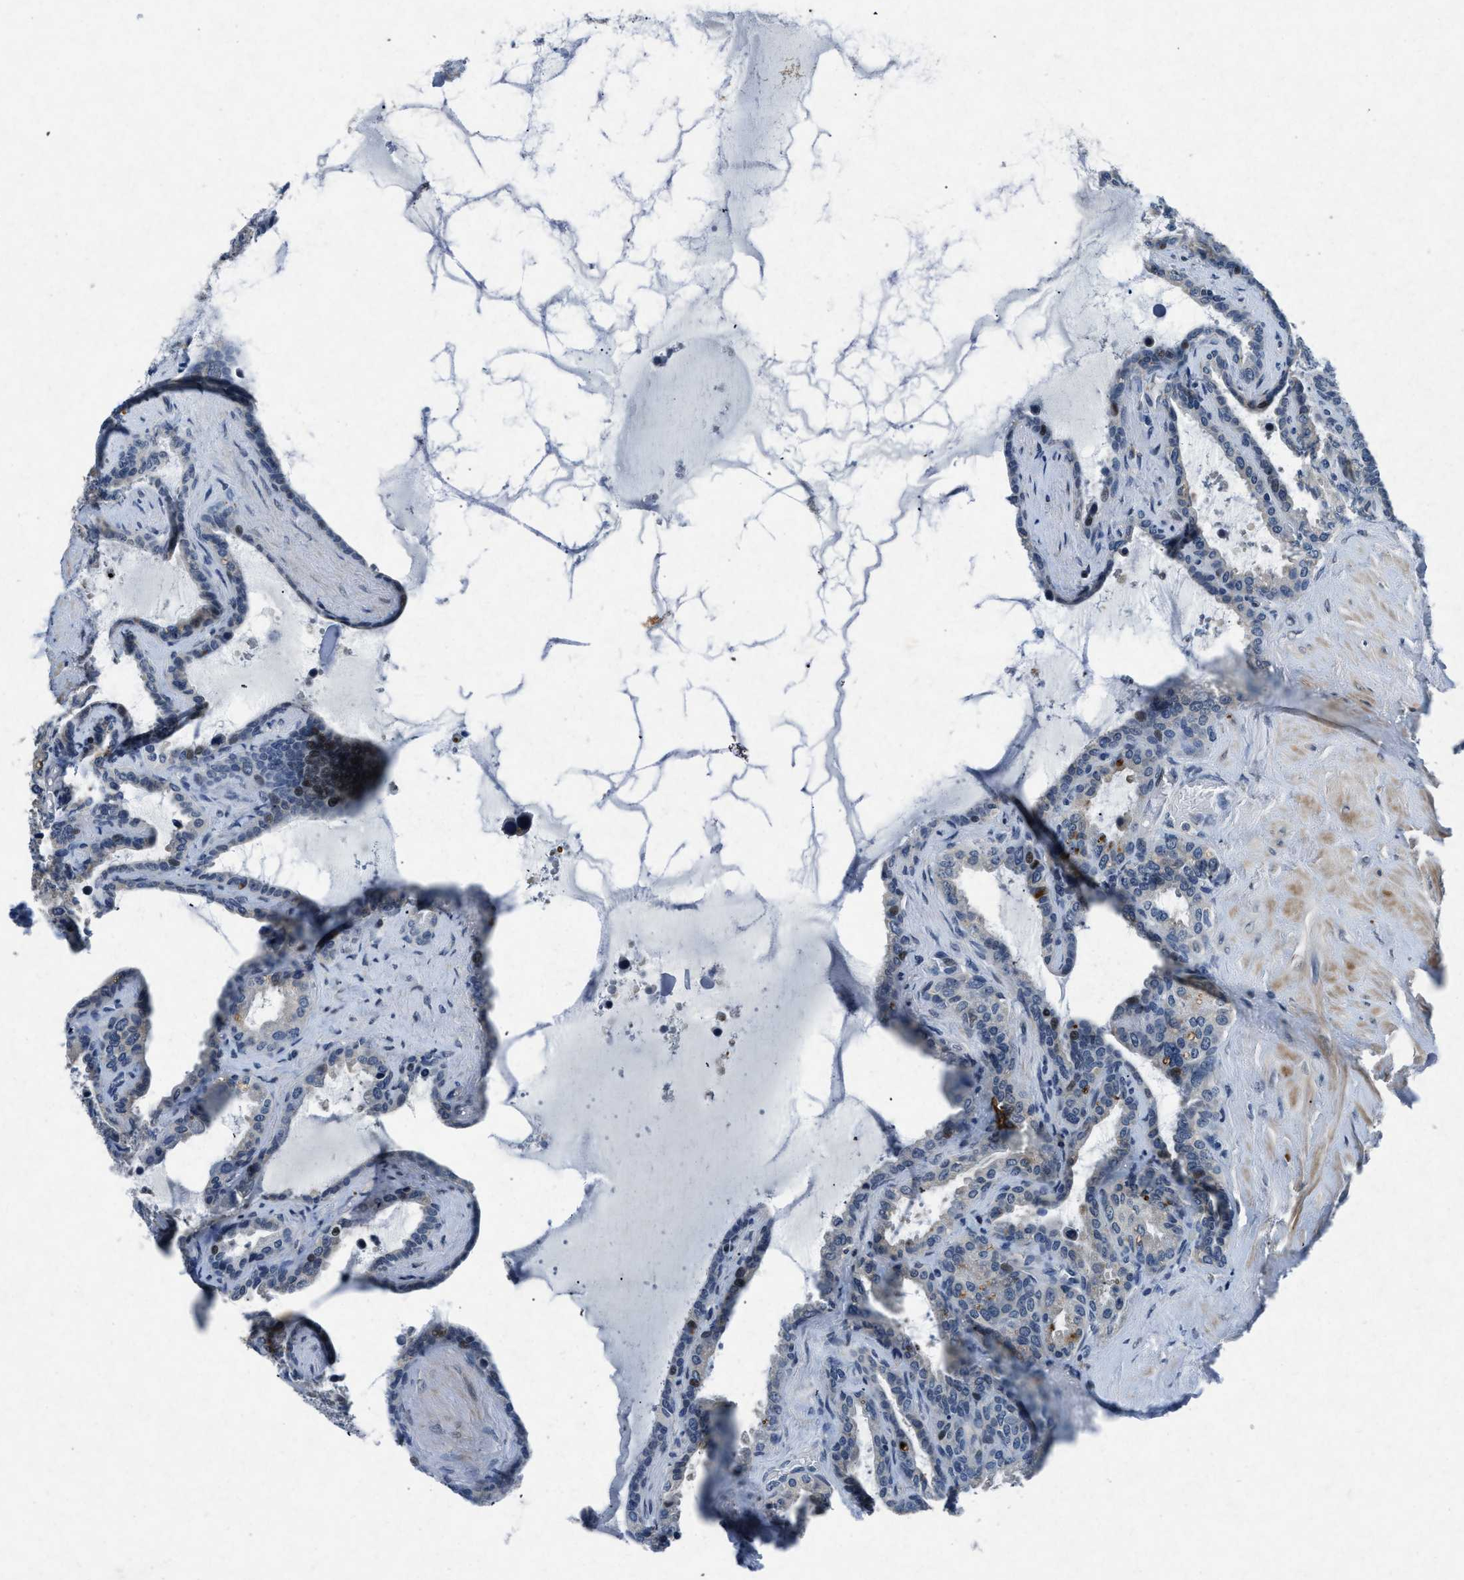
{"staining": {"intensity": "weak", "quantity": "<25%", "location": "nuclear"}, "tissue": "seminal vesicle", "cell_type": "Glandular cells", "image_type": "normal", "snomed": [{"axis": "morphology", "description": "Normal tissue, NOS"}, {"axis": "topography", "description": "Seminal veicle"}], "caption": "Immunohistochemistry image of normal seminal vesicle stained for a protein (brown), which displays no positivity in glandular cells.", "gene": "PHLDA1", "patient": {"sex": "male", "age": 46}}